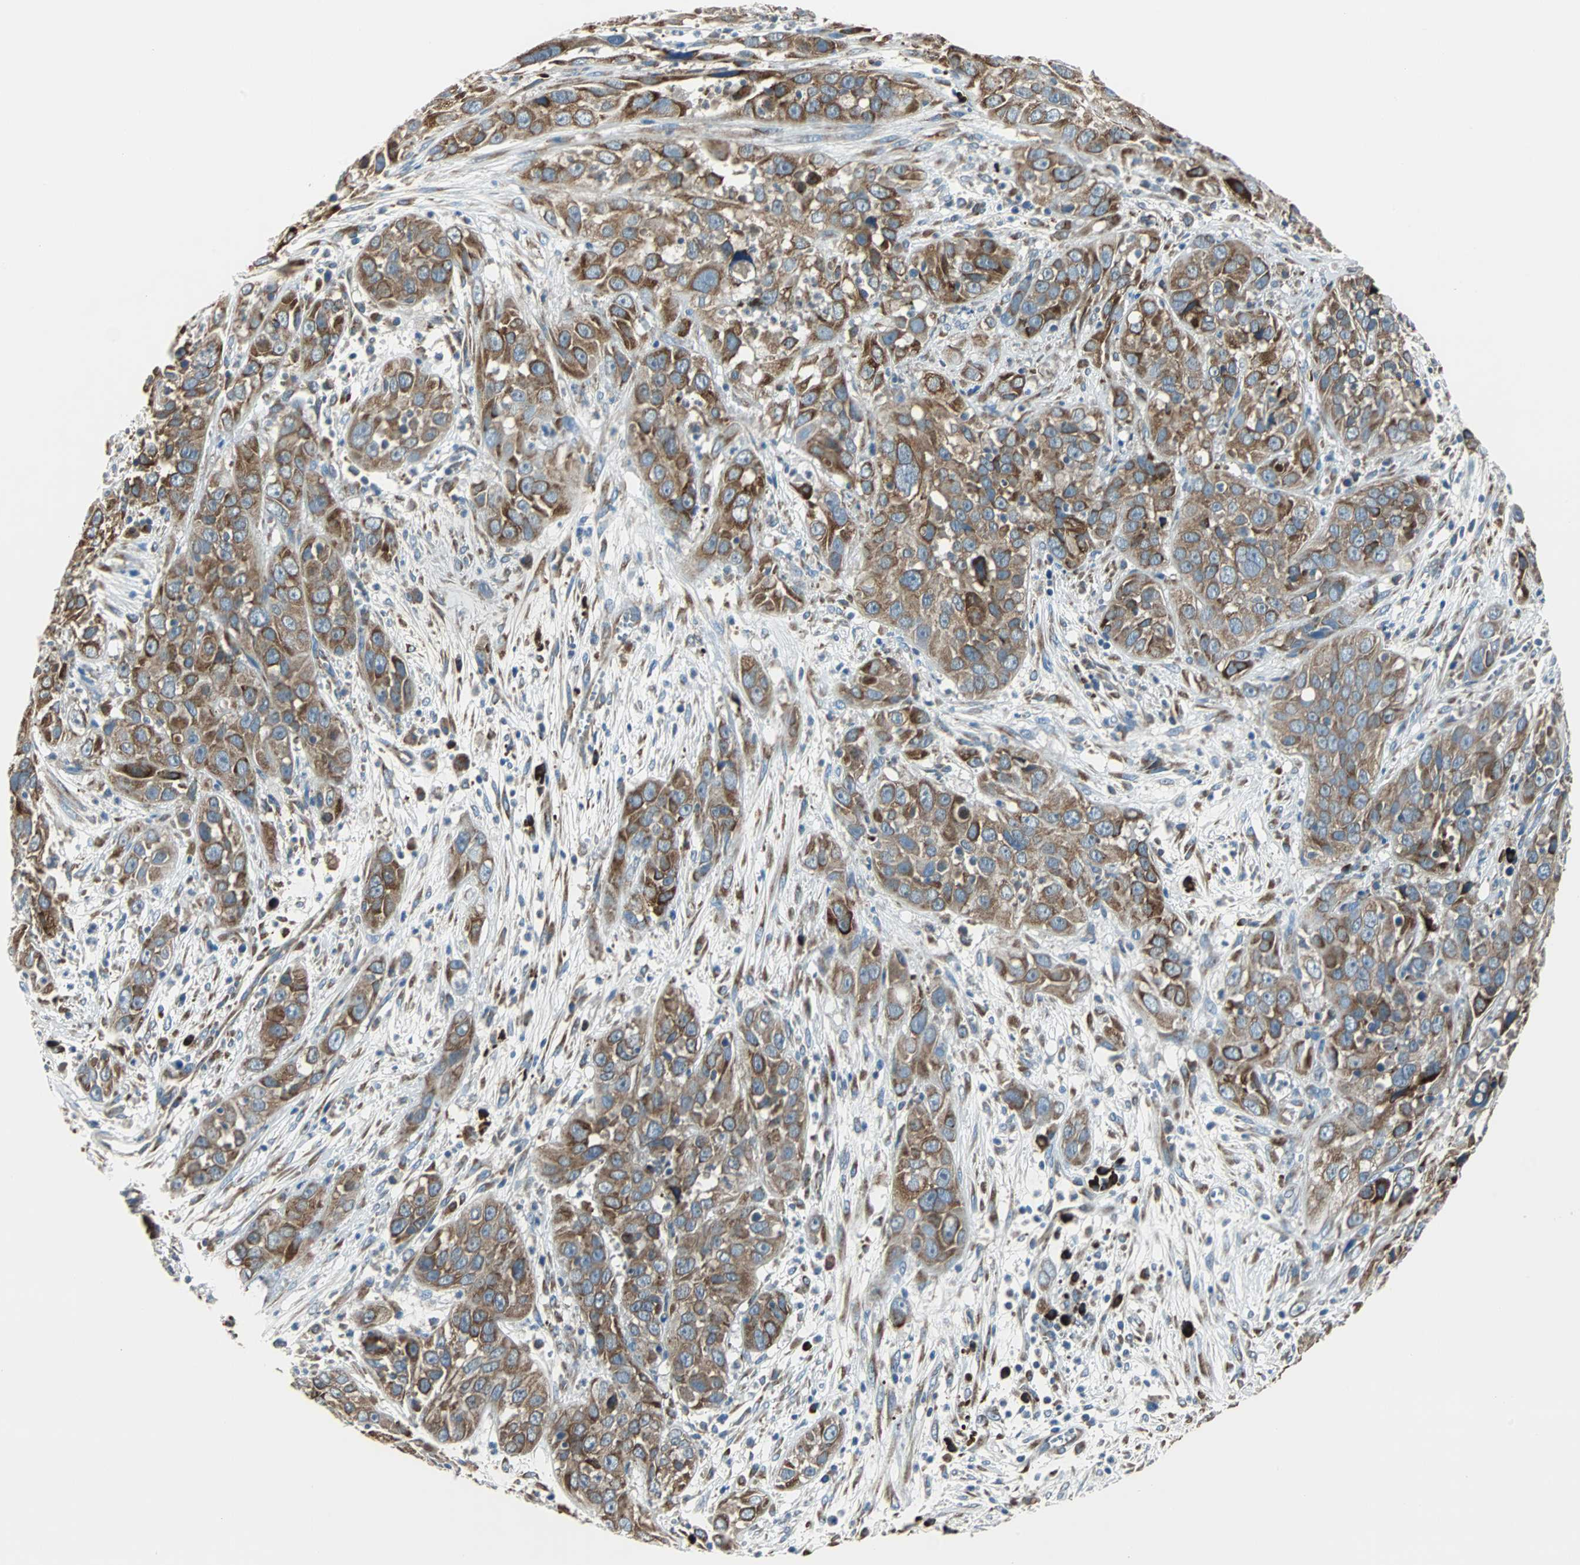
{"staining": {"intensity": "moderate", "quantity": ">75%", "location": "cytoplasmic/membranous"}, "tissue": "cervical cancer", "cell_type": "Tumor cells", "image_type": "cancer", "snomed": [{"axis": "morphology", "description": "Squamous cell carcinoma, NOS"}, {"axis": "topography", "description": "Cervix"}], "caption": "Squamous cell carcinoma (cervical) stained for a protein (brown) shows moderate cytoplasmic/membranous positive positivity in approximately >75% of tumor cells.", "gene": "PDIA4", "patient": {"sex": "female", "age": 32}}